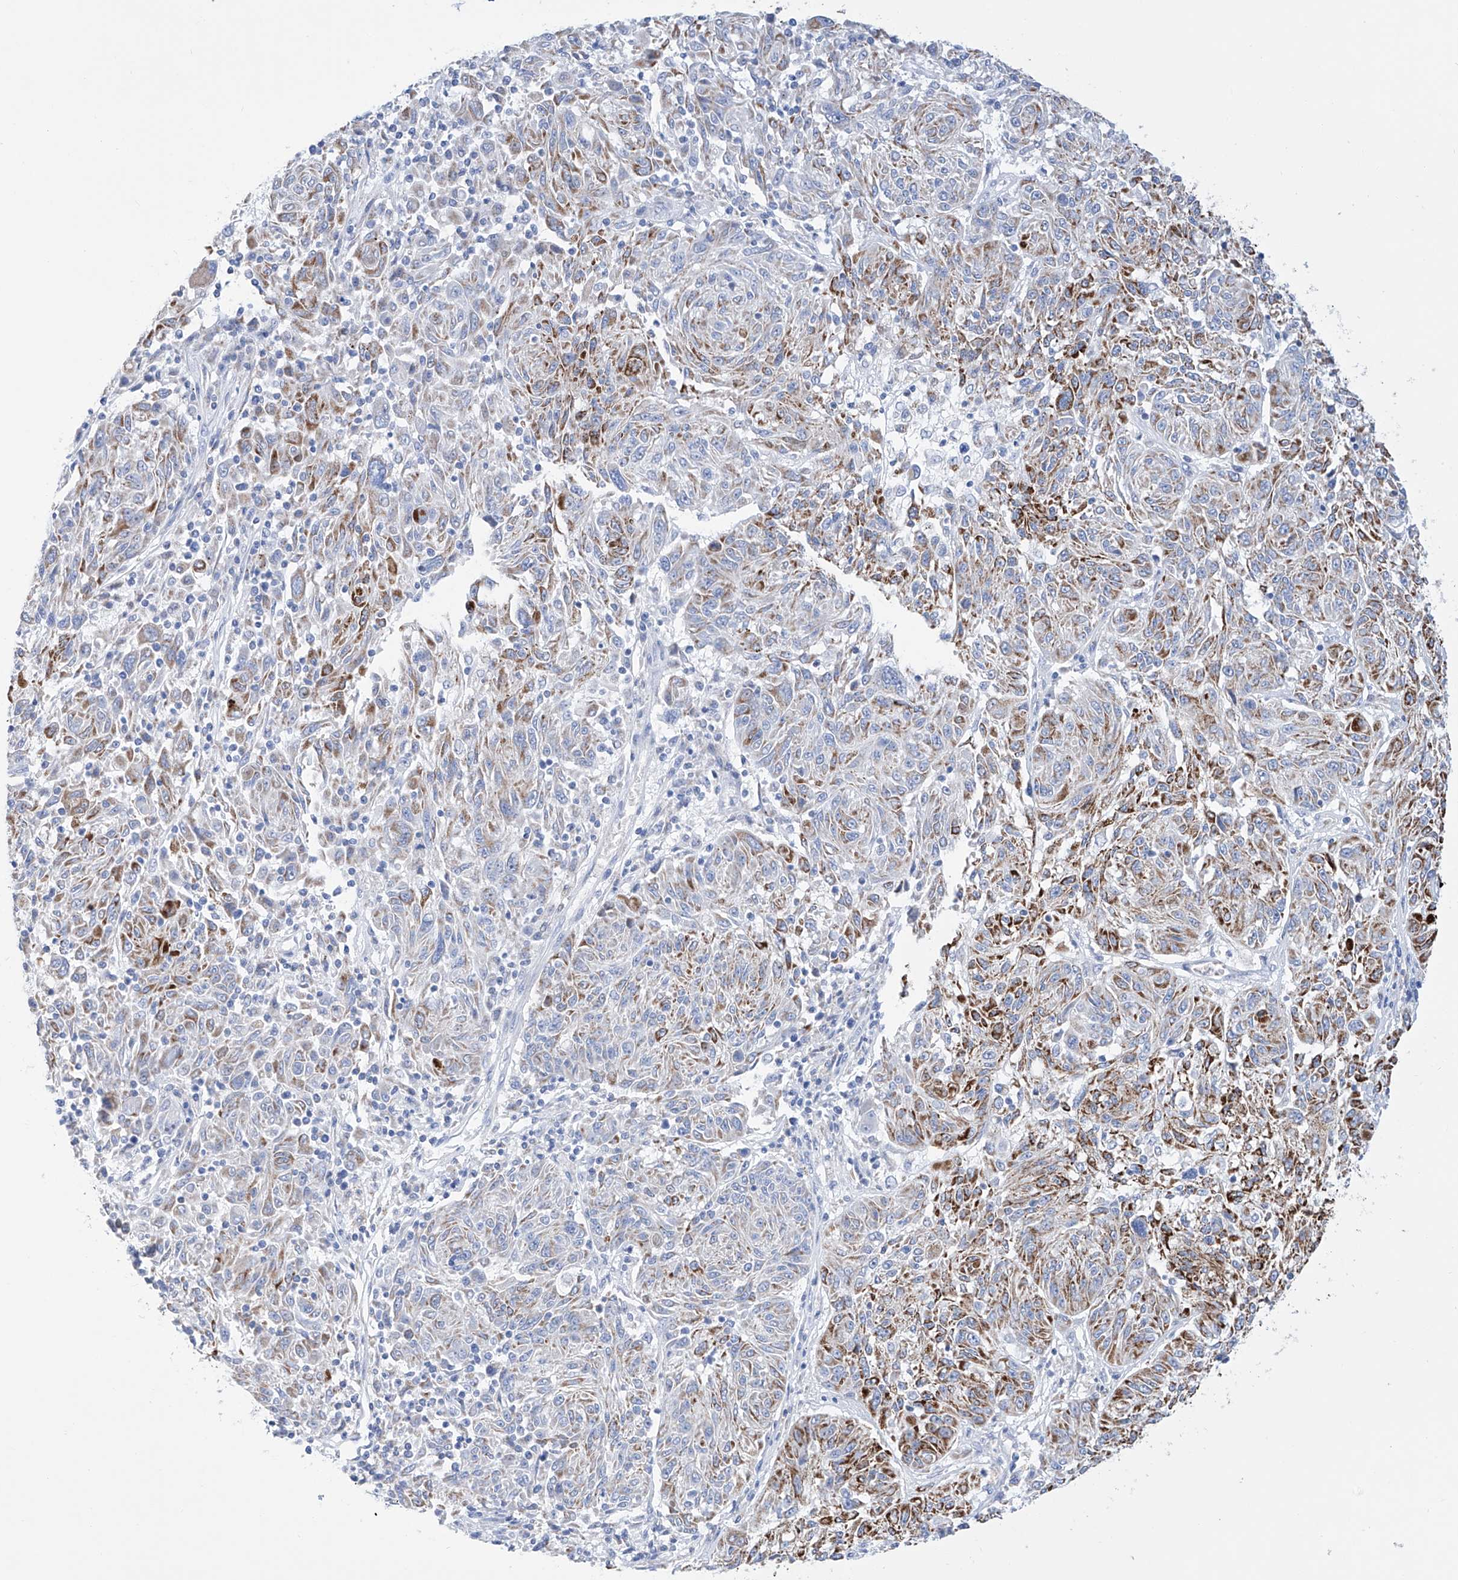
{"staining": {"intensity": "strong", "quantity": "<25%", "location": "cytoplasmic/membranous"}, "tissue": "melanoma", "cell_type": "Tumor cells", "image_type": "cancer", "snomed": [{"axis": "morphology", "description": "Malignant melanoma, NOS"}, {"axis": "topography", "description": "Skin"}], "caption": "Immunohistochemical staining of human malignant melanoma demonstrates medium levels of strong cytoplasmic/membranous staining in about <25% of tumor cells.", "gene": "ALDH6A1", "patient": {"sex": "male", "age": 53}}